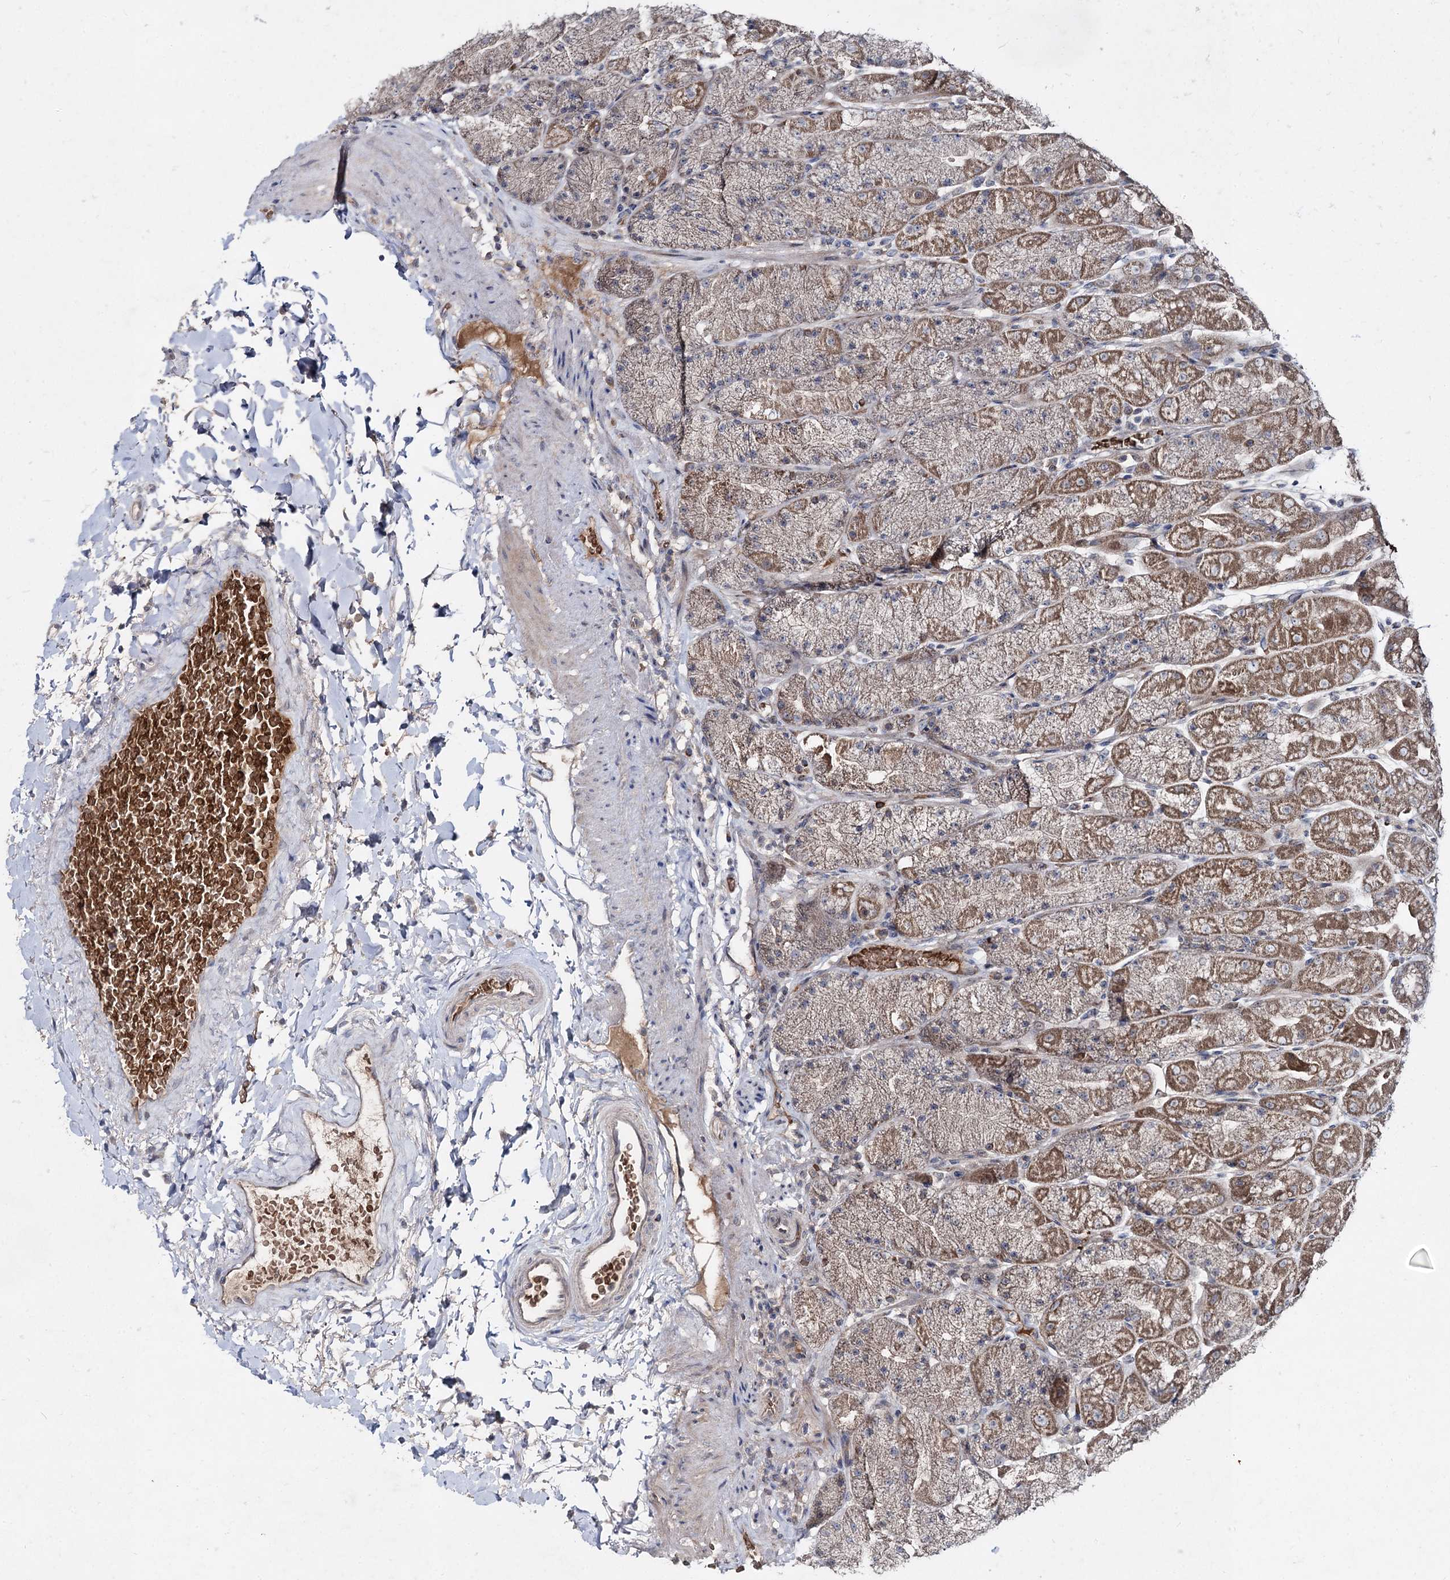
{"staining": {"intensity": "moderate", "quantity": ">75%", "location": "cytoplasmic/membranous"}, "tissue": "stomach", "cell_type": "Glandular cells", "image_type": "normal", "snomed": [{"axis": "morphology", "description": "Normal tissue, NOS"}, {"axis": "topography", "description": "Stomach, upper"}, {"axis": "topography", "description": "Stomach, lower"}], "caption": "This histopathology image shows immunohistochemistry (IHC) staining of normal human stomach, with medium moderate cytoplasmic/membranous positivity in approximately >75% of glandular cells.", "gene": "RNF6", "patient": {"sex": "male", "age": 67}}